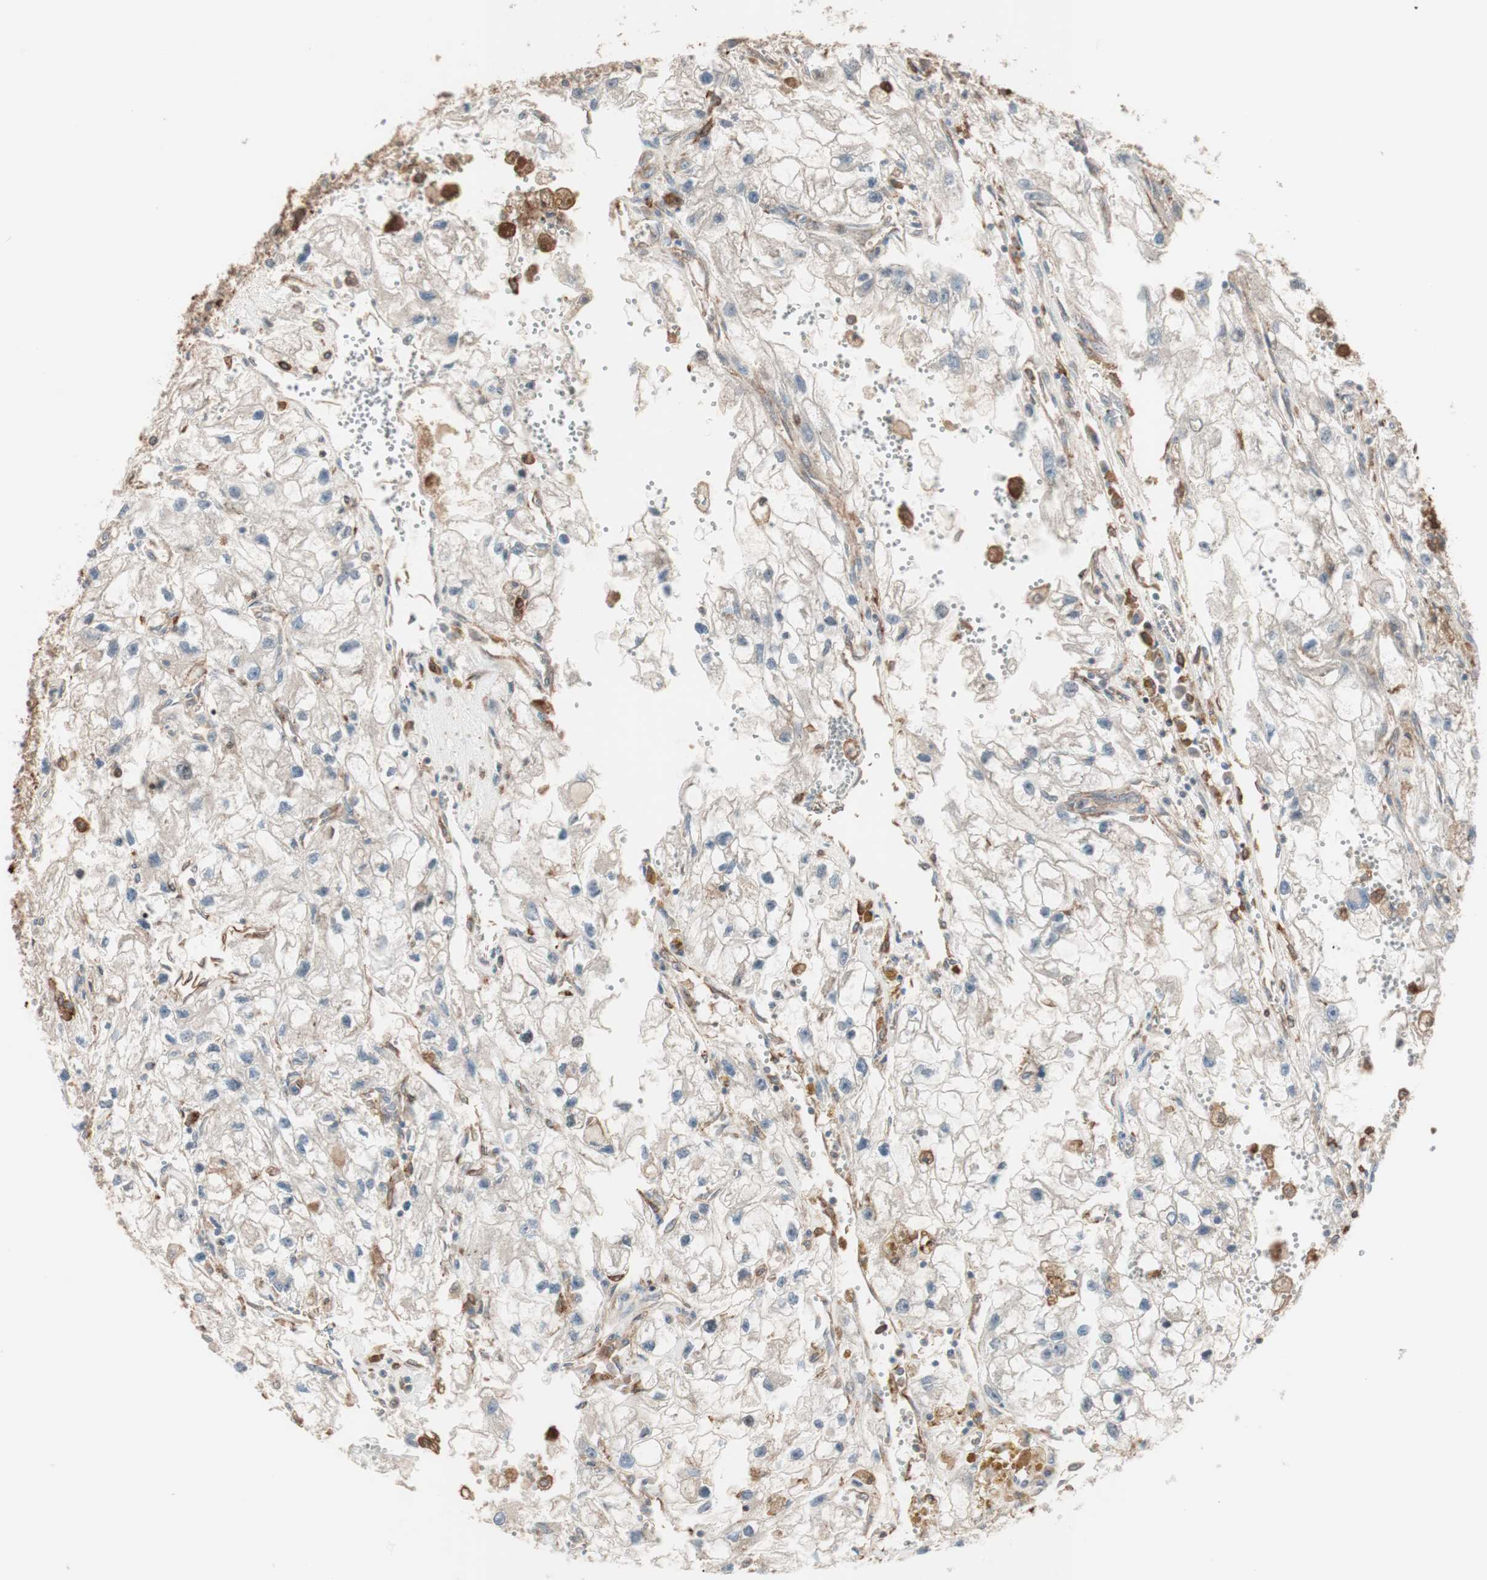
{"staining": {"intensity": "weak", "quantity": "25%-75%", "location": "cytoplasmic/membranous"}, "tissue": "renal cancer", "cell_type": "Tumor cells", "image_type": "cancer", "snomed": [{"axis": "morphology", "description": "Adenocarcinoma, NOS"}, {"axis": "topography", "description": "Kidney"}], "caption": "The photomicrograph reveals a brown stain indicating the presence of a protein in the cytoplasmic/membranous of tumor cells in renal cancer (adenocarcinoma). The staining is performed using DAB (3,3'-diaminobenzidine) brown chromogen to label protein expression. The nuclei are counter-stained blue using hematoxylin.", "gene": "STAB1", "patient": {"sex": "female", "age": 70}}